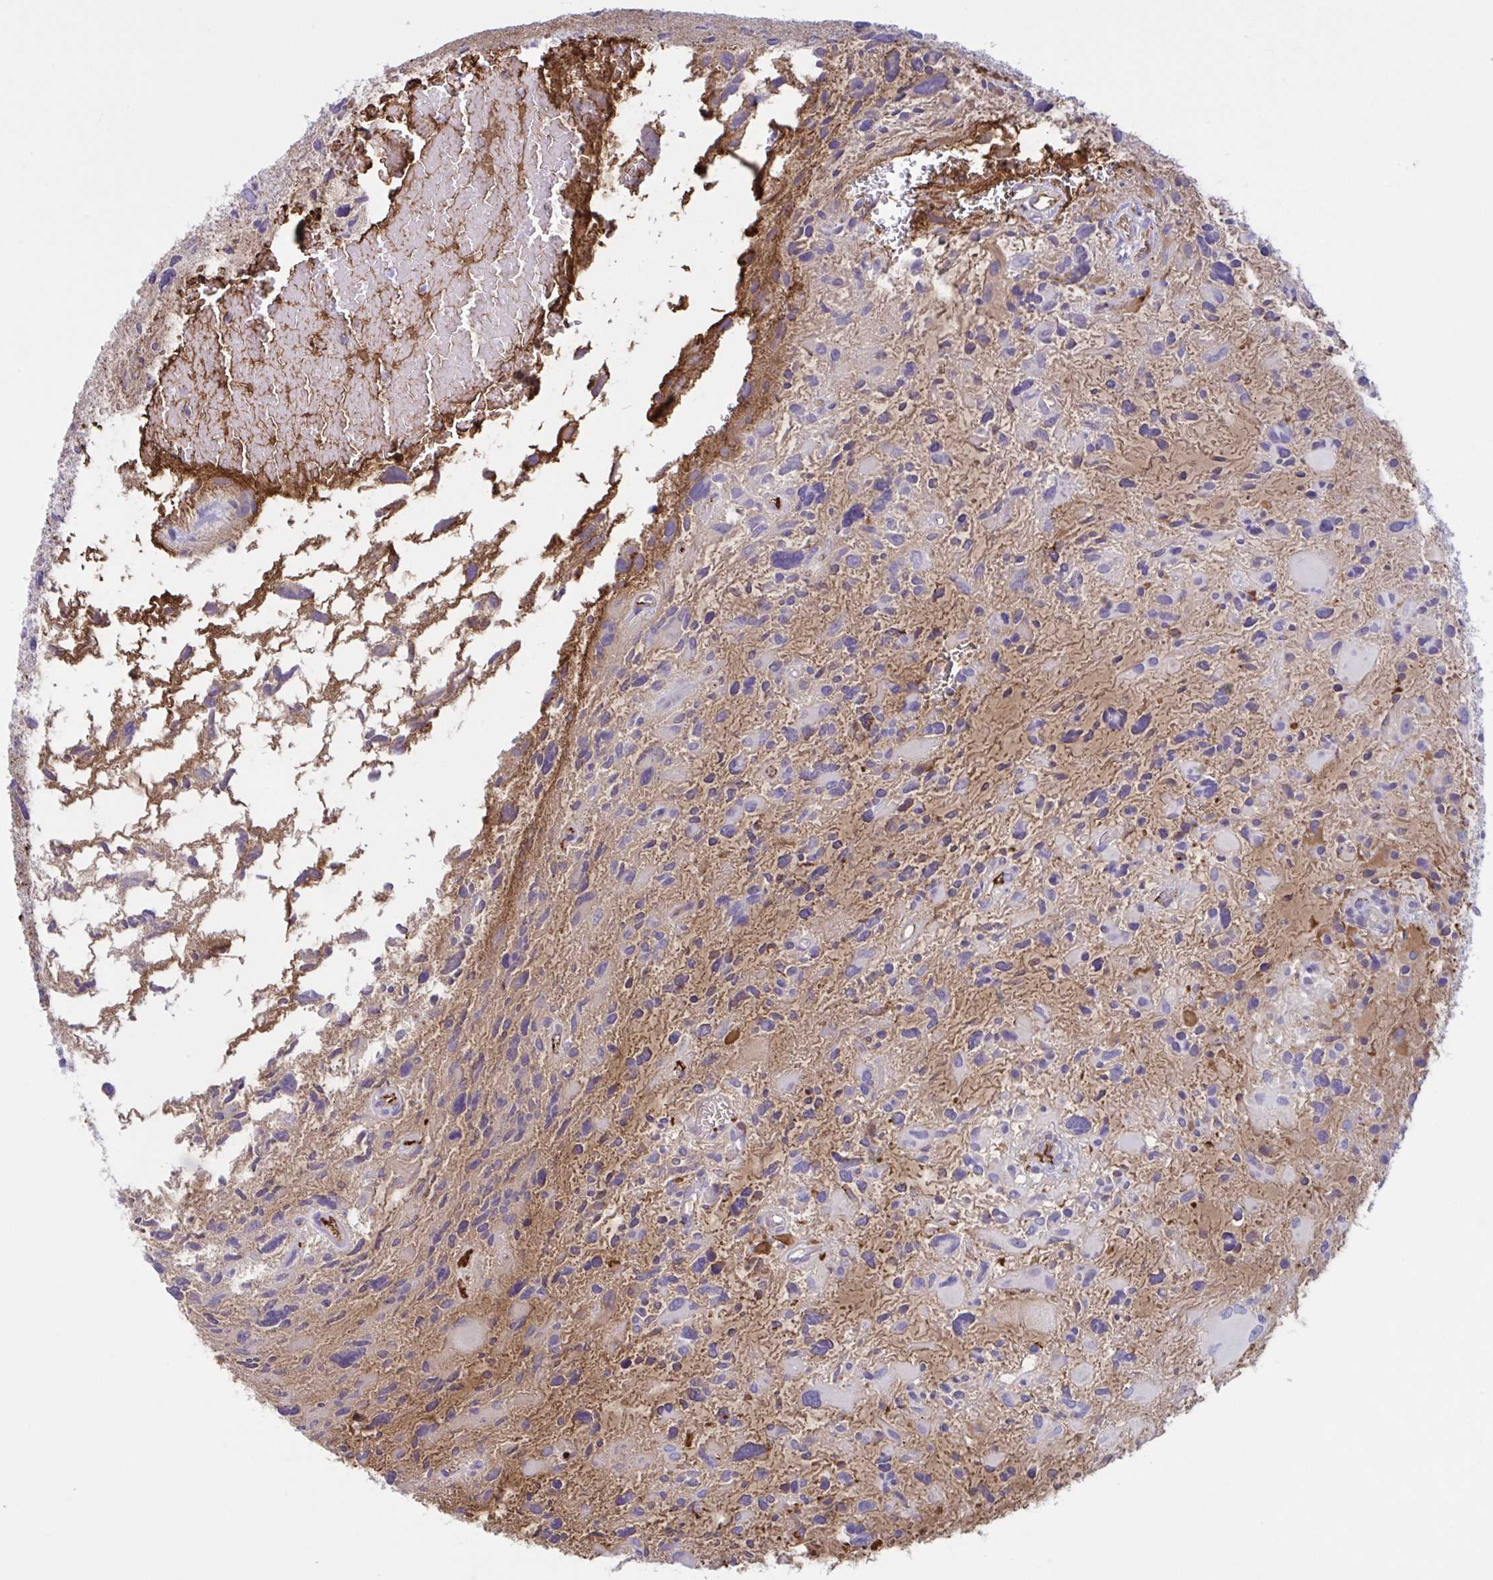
{"staining": {"intensity": "negative", "quantity": "none", "location": "none"}, "tissue": "glioma", "cell_type": "Tumor cells", "image_type": "cancer", "snomed": [{"axis": "morphology", "description": "Glioma, malignant, High grade"}, {"axis": "topography", "description": "Brain"}], "caption": "Immunohistochemistry of glioma displays no positivity in tumor cells. (DAB (3,3'-diaminobenzidine) immunohistochemistry with hematoxylin counter stain).", "gene": "IL1R1", "patient": {"sex": "female", "age": 11}}